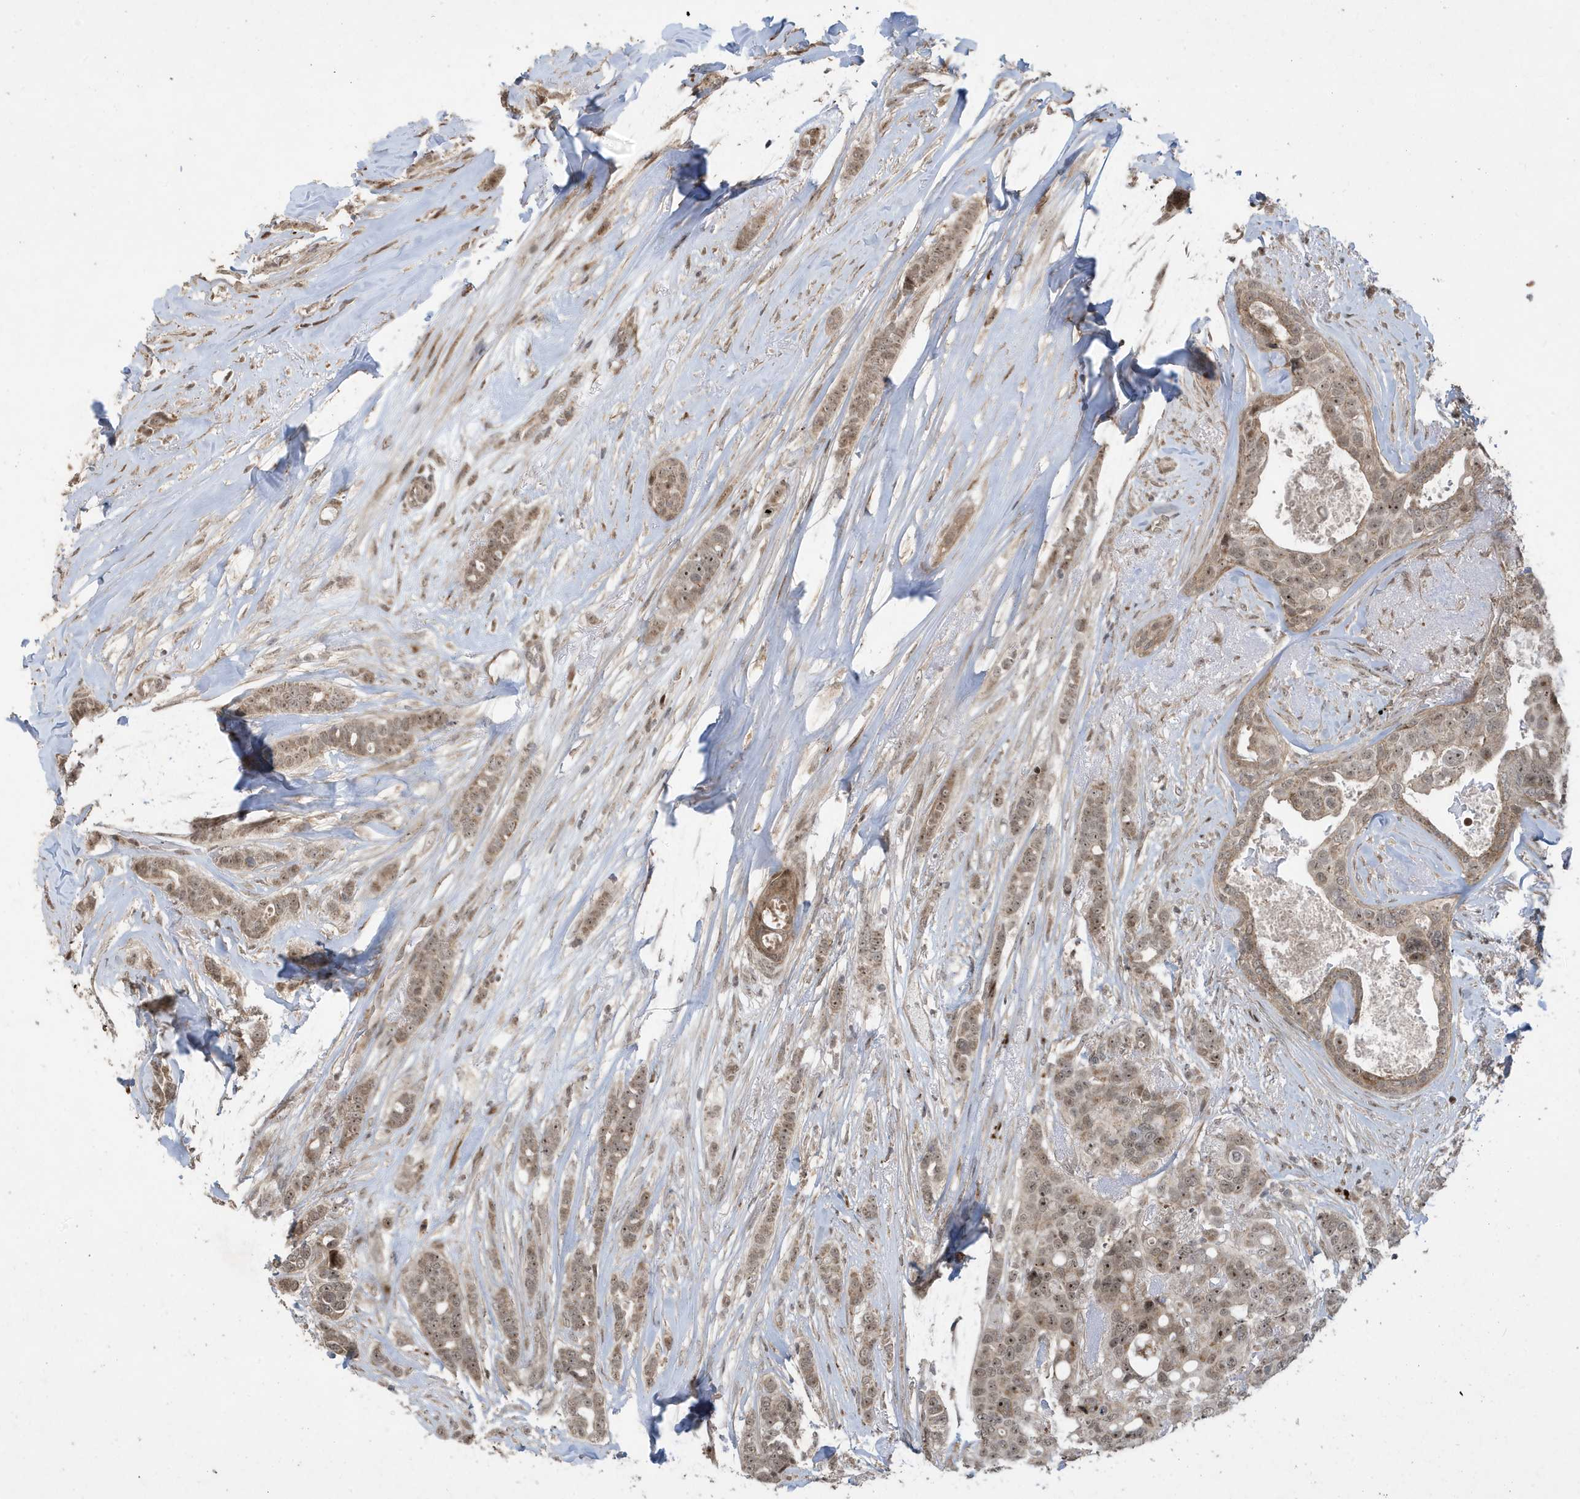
{"staining": {"intensity": "moderate", "quantity": ">75%", "location": "nuclear"}, "tissue": "breast cancer", "cell_type": "Tumor cells", "image_type": "cancer", "snomed": [{"axis": "morphology", "description": "Lobular carcinoma"}, {"axis": "topography", "description": "Breast"}], "caption": "A brown stain highlights moderate nuclear positivity of a protein in breast lobular carcinoma tumor cells.", "gene": "FAM9B", "patient": {"sex": "female", "age": 51}}